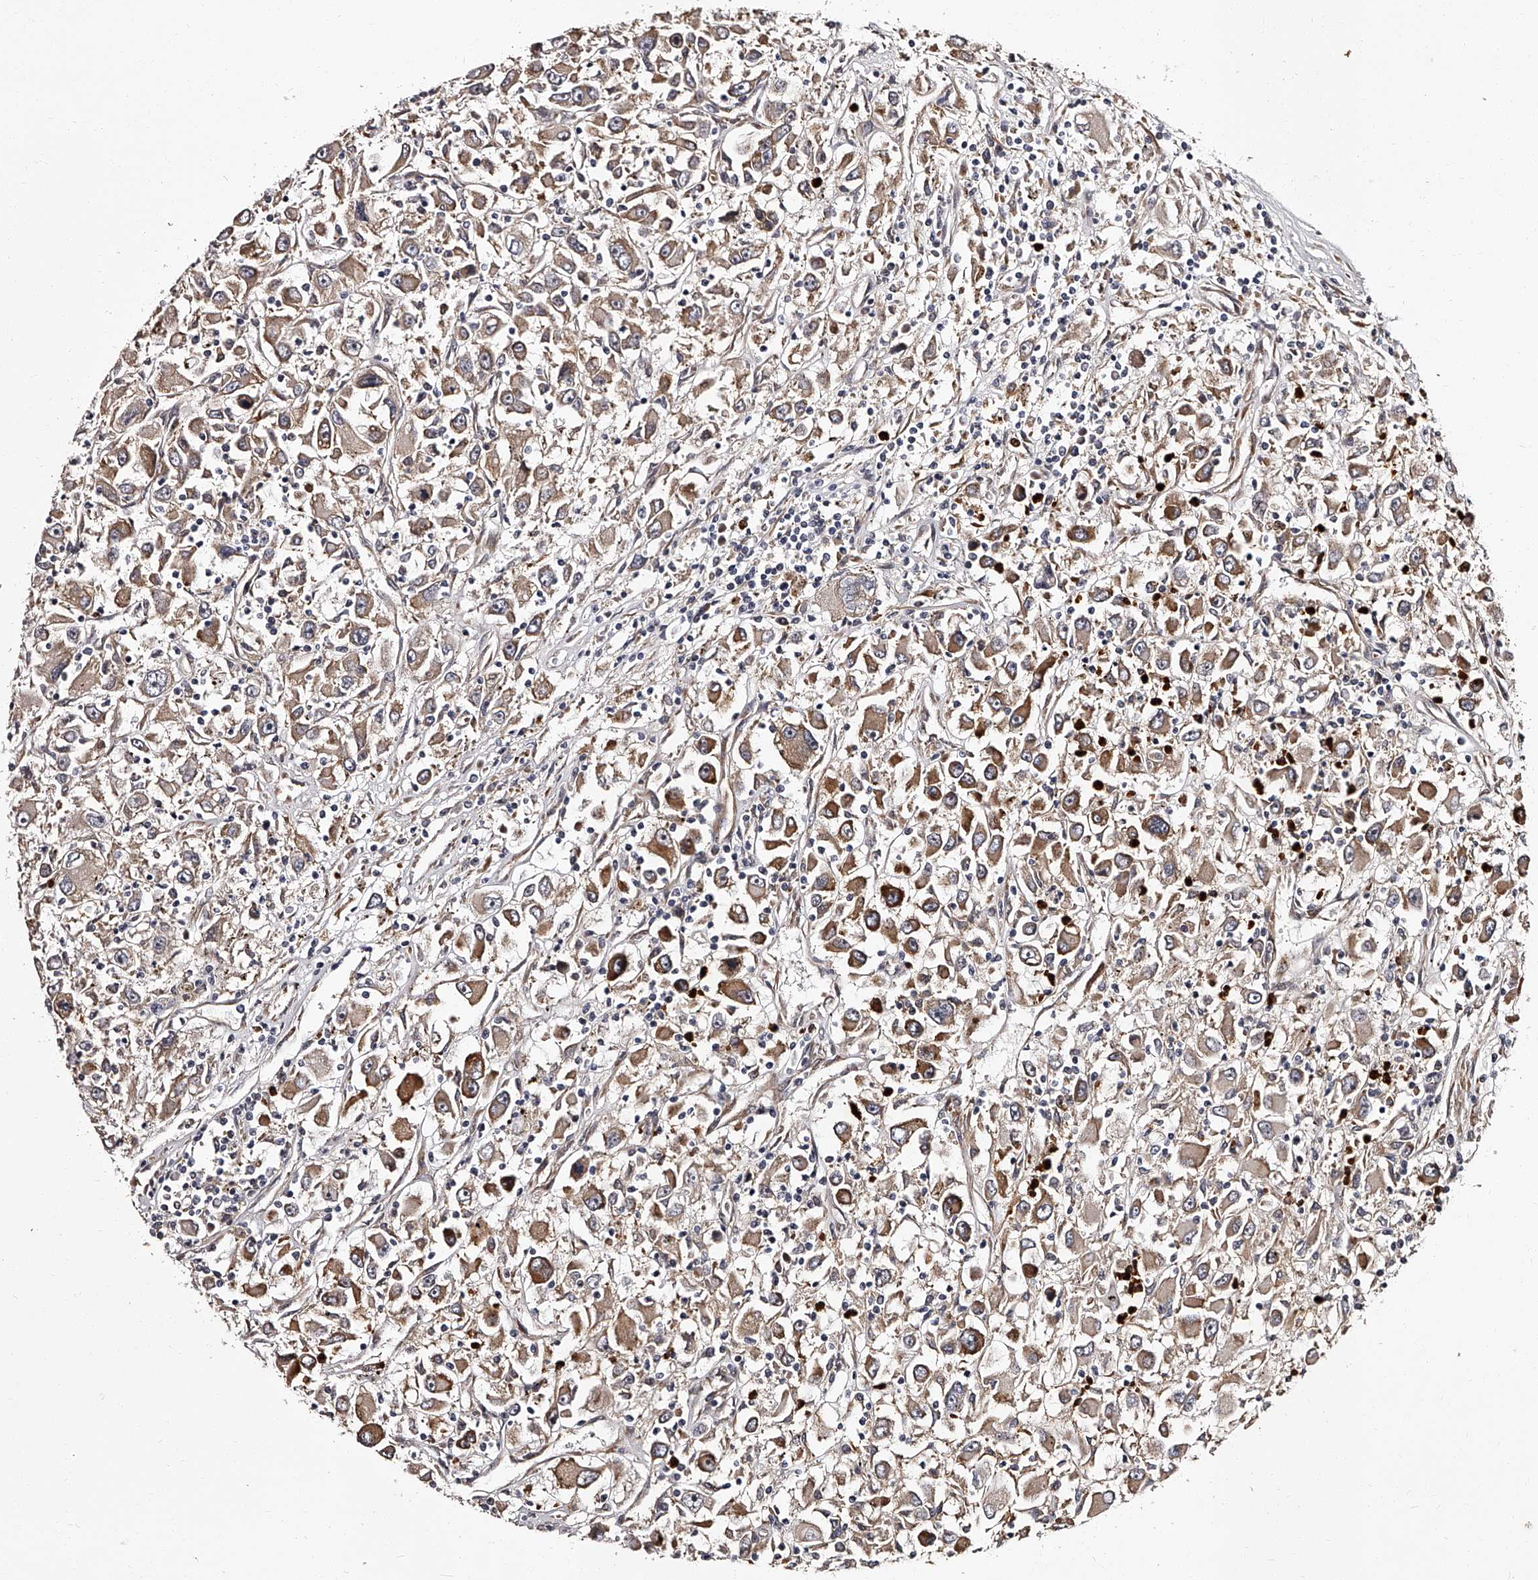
{"staining": {"intensity": "moderate", "quantity": ">75%", "location": "cytoplasmic/membranous"}, "tissue": "renal cancer", "cell_type": "Tumor cells", "image_type": "cancer", "snomed": [{"axis": "morphology", "description": "Adenocarcinoma, NOS"}, {"axis": "topography", "description": "Kidney"}], "caption": "Protein analysis of adenocarcinoma (renal) tissue demonstrates moderate cytoplasmic/membranous expression in about >75% of tumor cells.", "gene": "RSC1A1", "patient": {"sex": "female", "age": 52}}